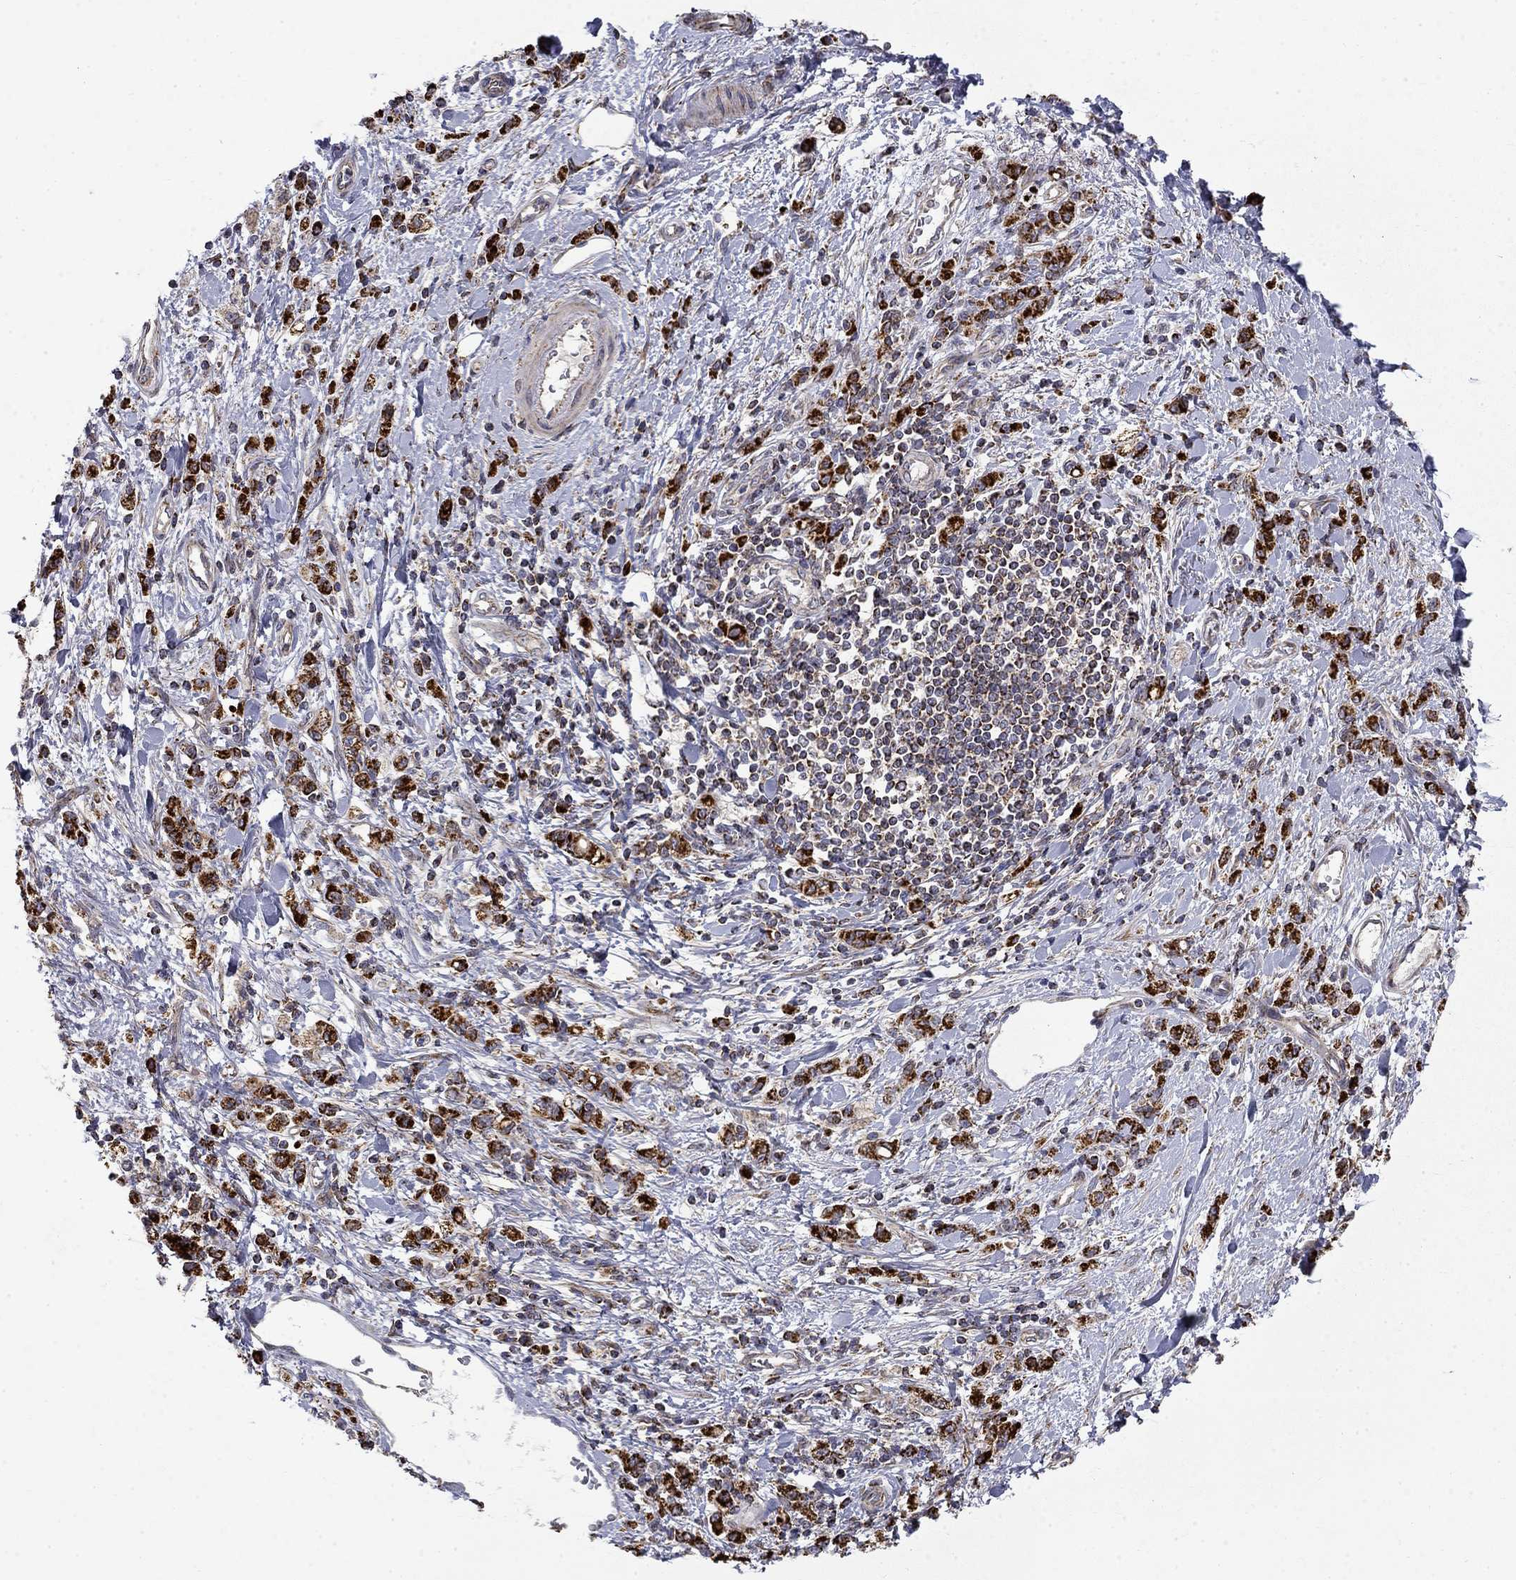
{"staining": {"intensity": "strong", "quantity": ">75%", "location": "cytoplasmic/membranous"}, "tissue": "stomach cancer", "cell_type": "Tumor cells", "image_type": "cancer", "snomed": [{"axis": "morphology", "description": "Adenocarcinoma, NOS"}, {"axis": "topography", "description": "Stomach"}], "caption": "The histopathology image reveals immunohistochemical staining of adenocarcinoma (stomach). There is strong cytoplasmic/membranous expression is present in about >75% of tumor cells.", "gene": "PCBP3", "patient": {"sex": "male", "age": 77}}